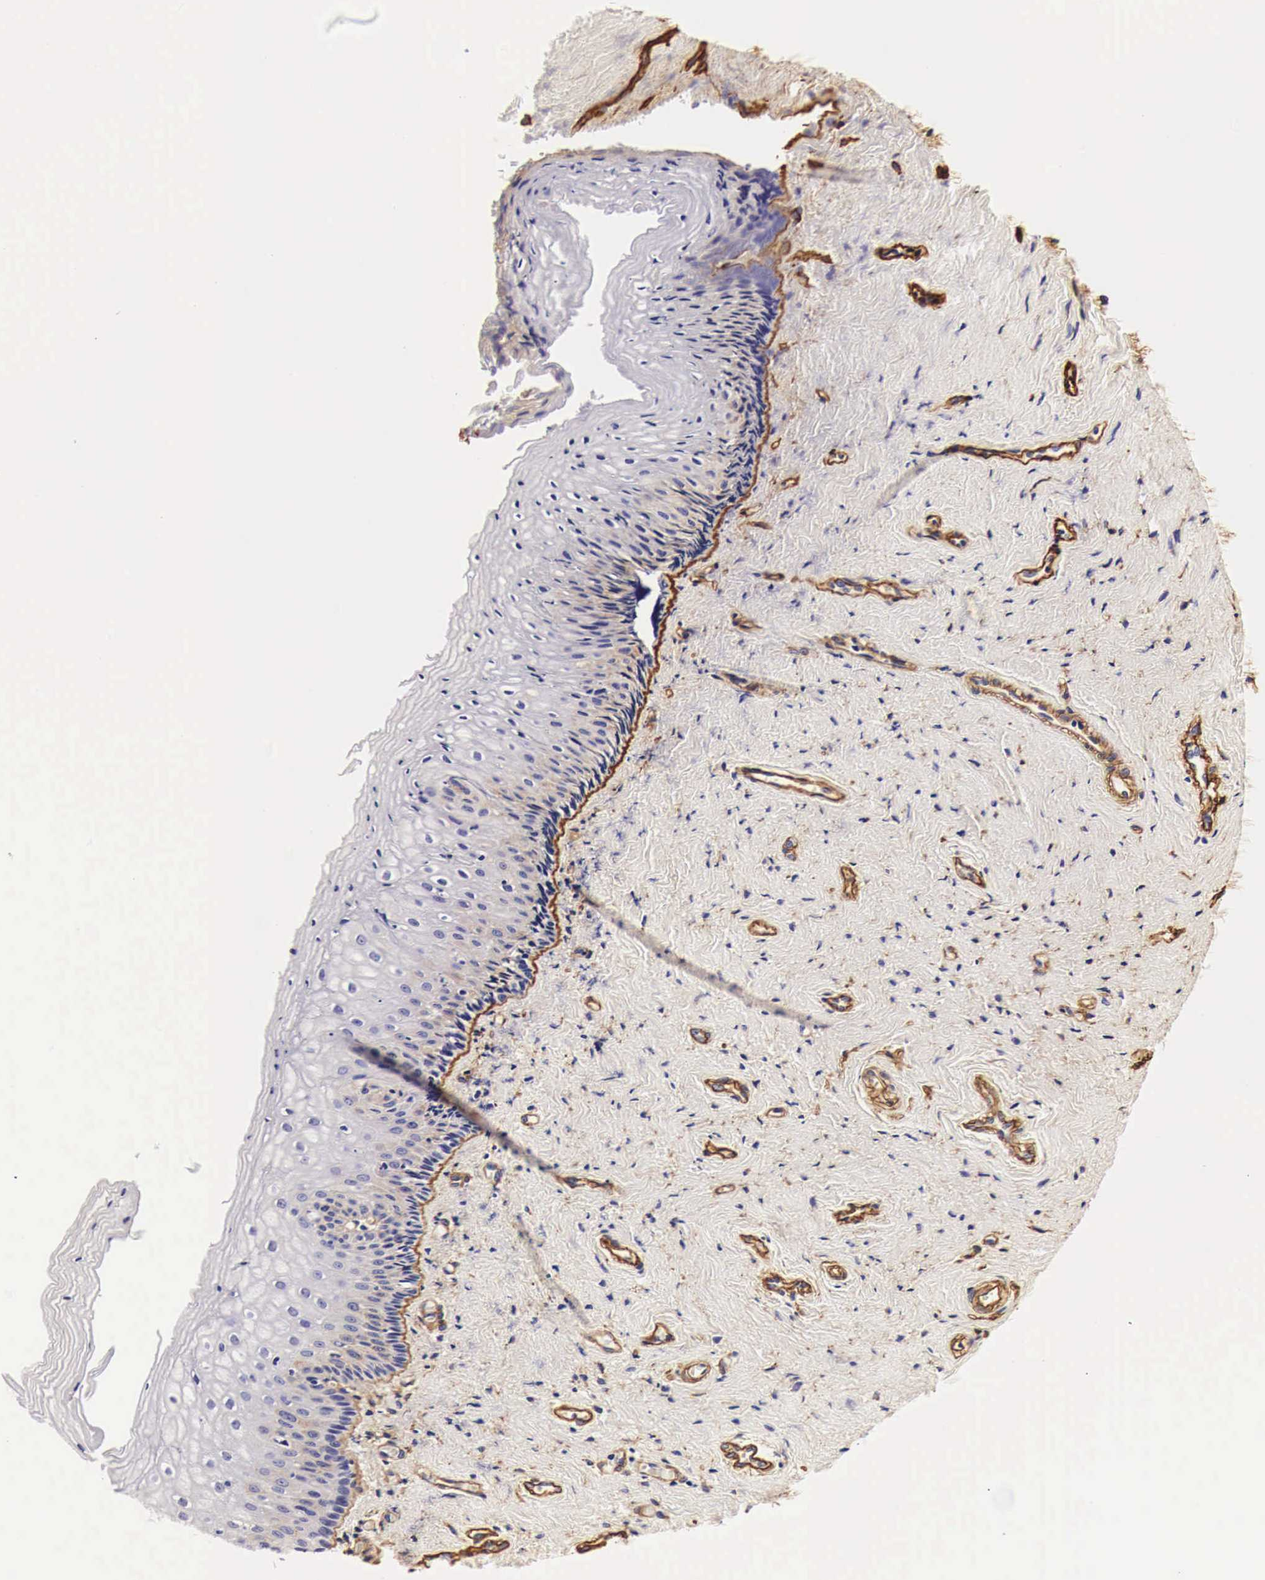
{"staining": {"intensity": "negative", "quantity": "none", "location": "none"}, "tissue": "vagina", "cell_type": "Squamous epithelial cells", "image_type": "normal", "snomed": [{"axis": "morphology", "description": "Normal tissue, NOS"}, {"axis": "topography", "description": "Vagina"}], "caption": "Squamous epithelial cells show no significant expression in normal vagina.", "gene": "LAMB2", "patient": {"sex": "female", "age": 46}}